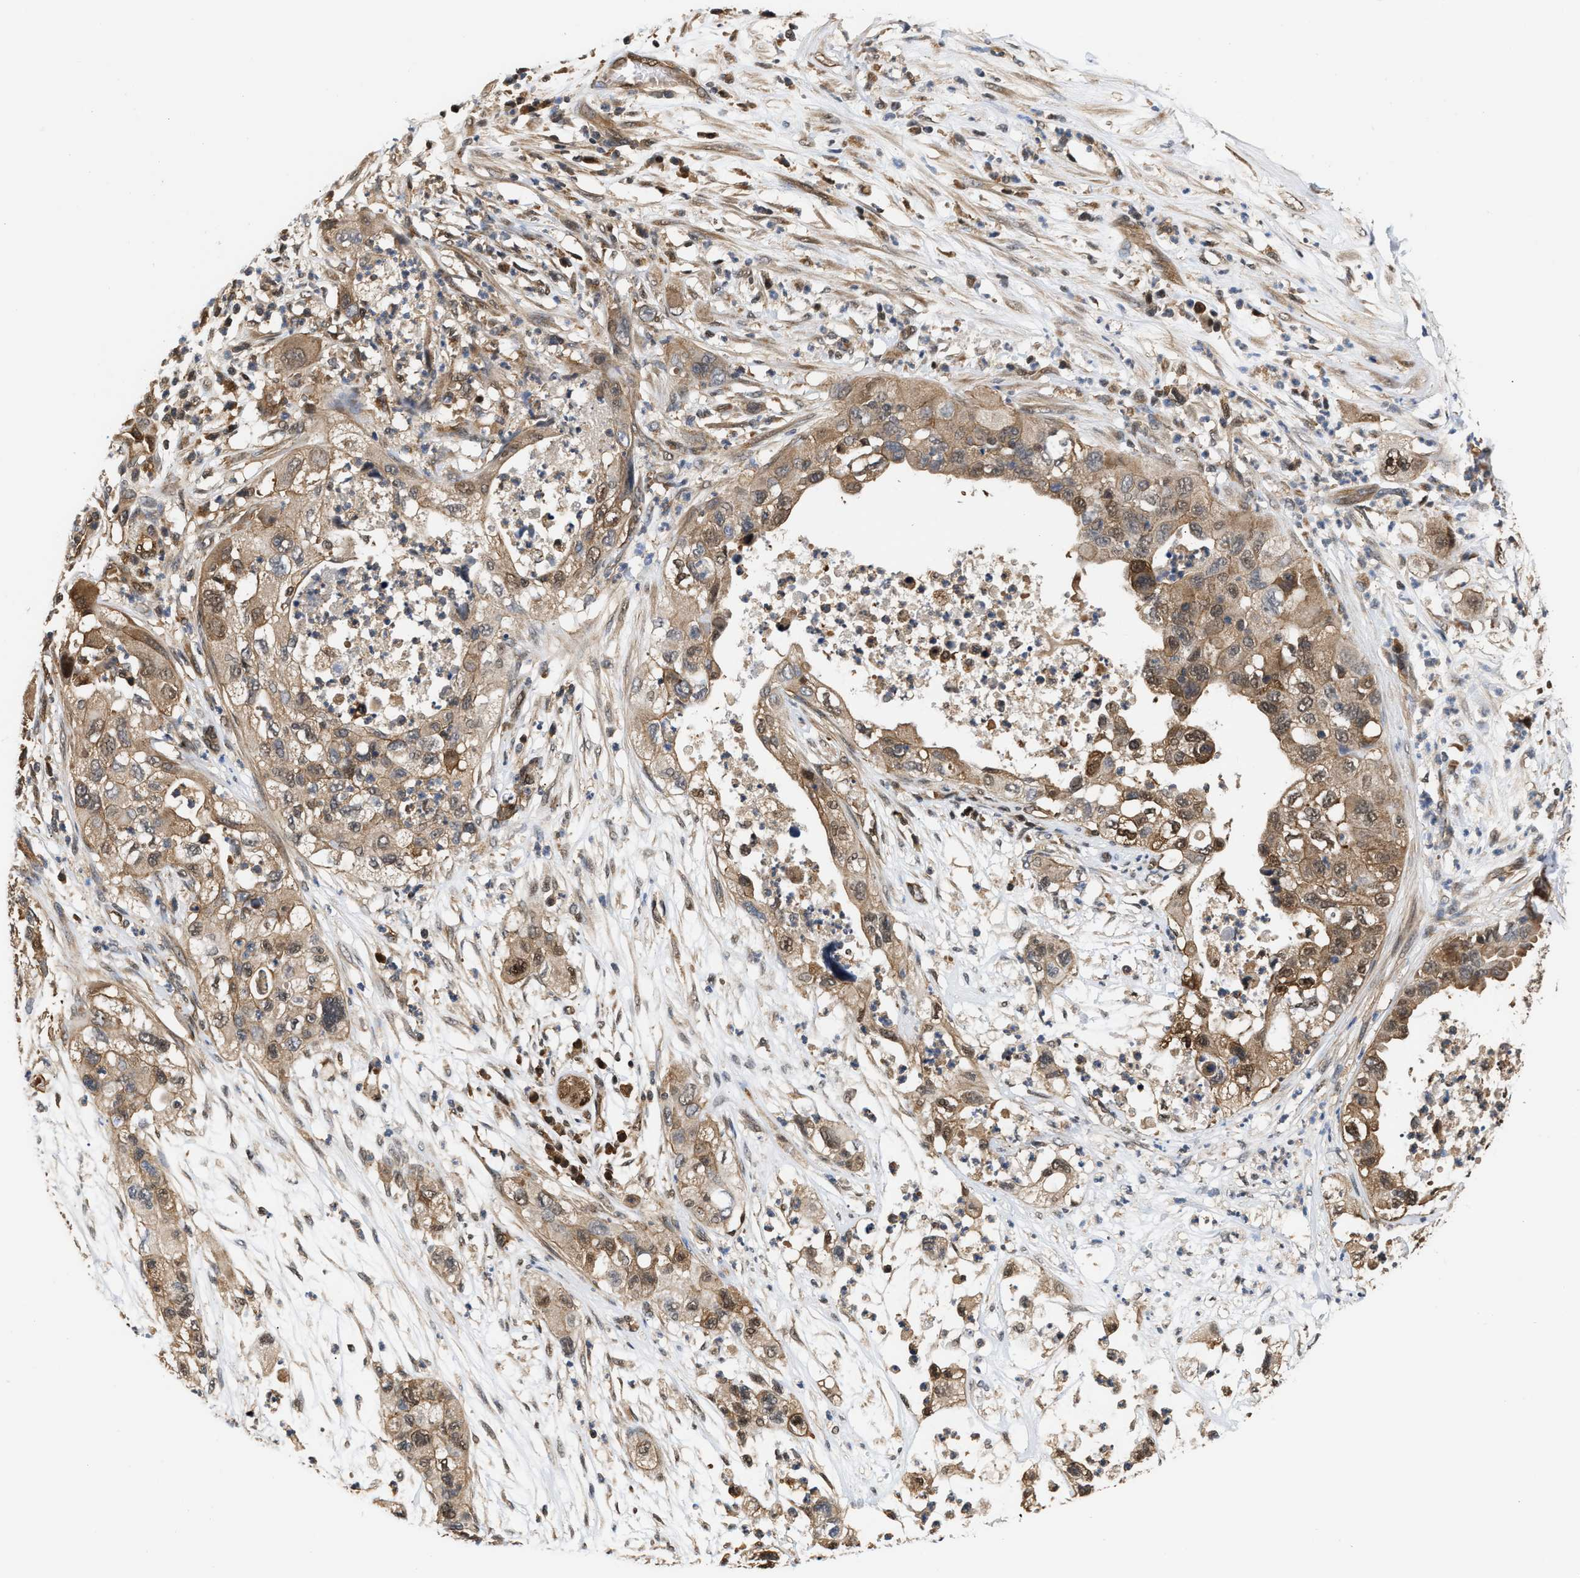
{"staining": {"intensity": "weak", "quantity": ">75%", "location": "cytoplasmic/membranous,nuclear"}, "tissue": "pancreatic cancer", "cell_type": "Tumor cells", "image_type": "cancer", "snomed": [{"axis": "morphology", "description": "Adenocarcinoma, NOS"}, {"axis": "topography", "description": "Pancreas"}], "caption": "Immunohistochemistry histopathology image of human pancreatic cancer stained for a protein (brown), which shows low levels of weak cytoplasmic/membranous and nuclear positivity in approximately >75% of tumor cells.", "gene": "SCAI", "patient": {"sex": "female", "age": 78}}